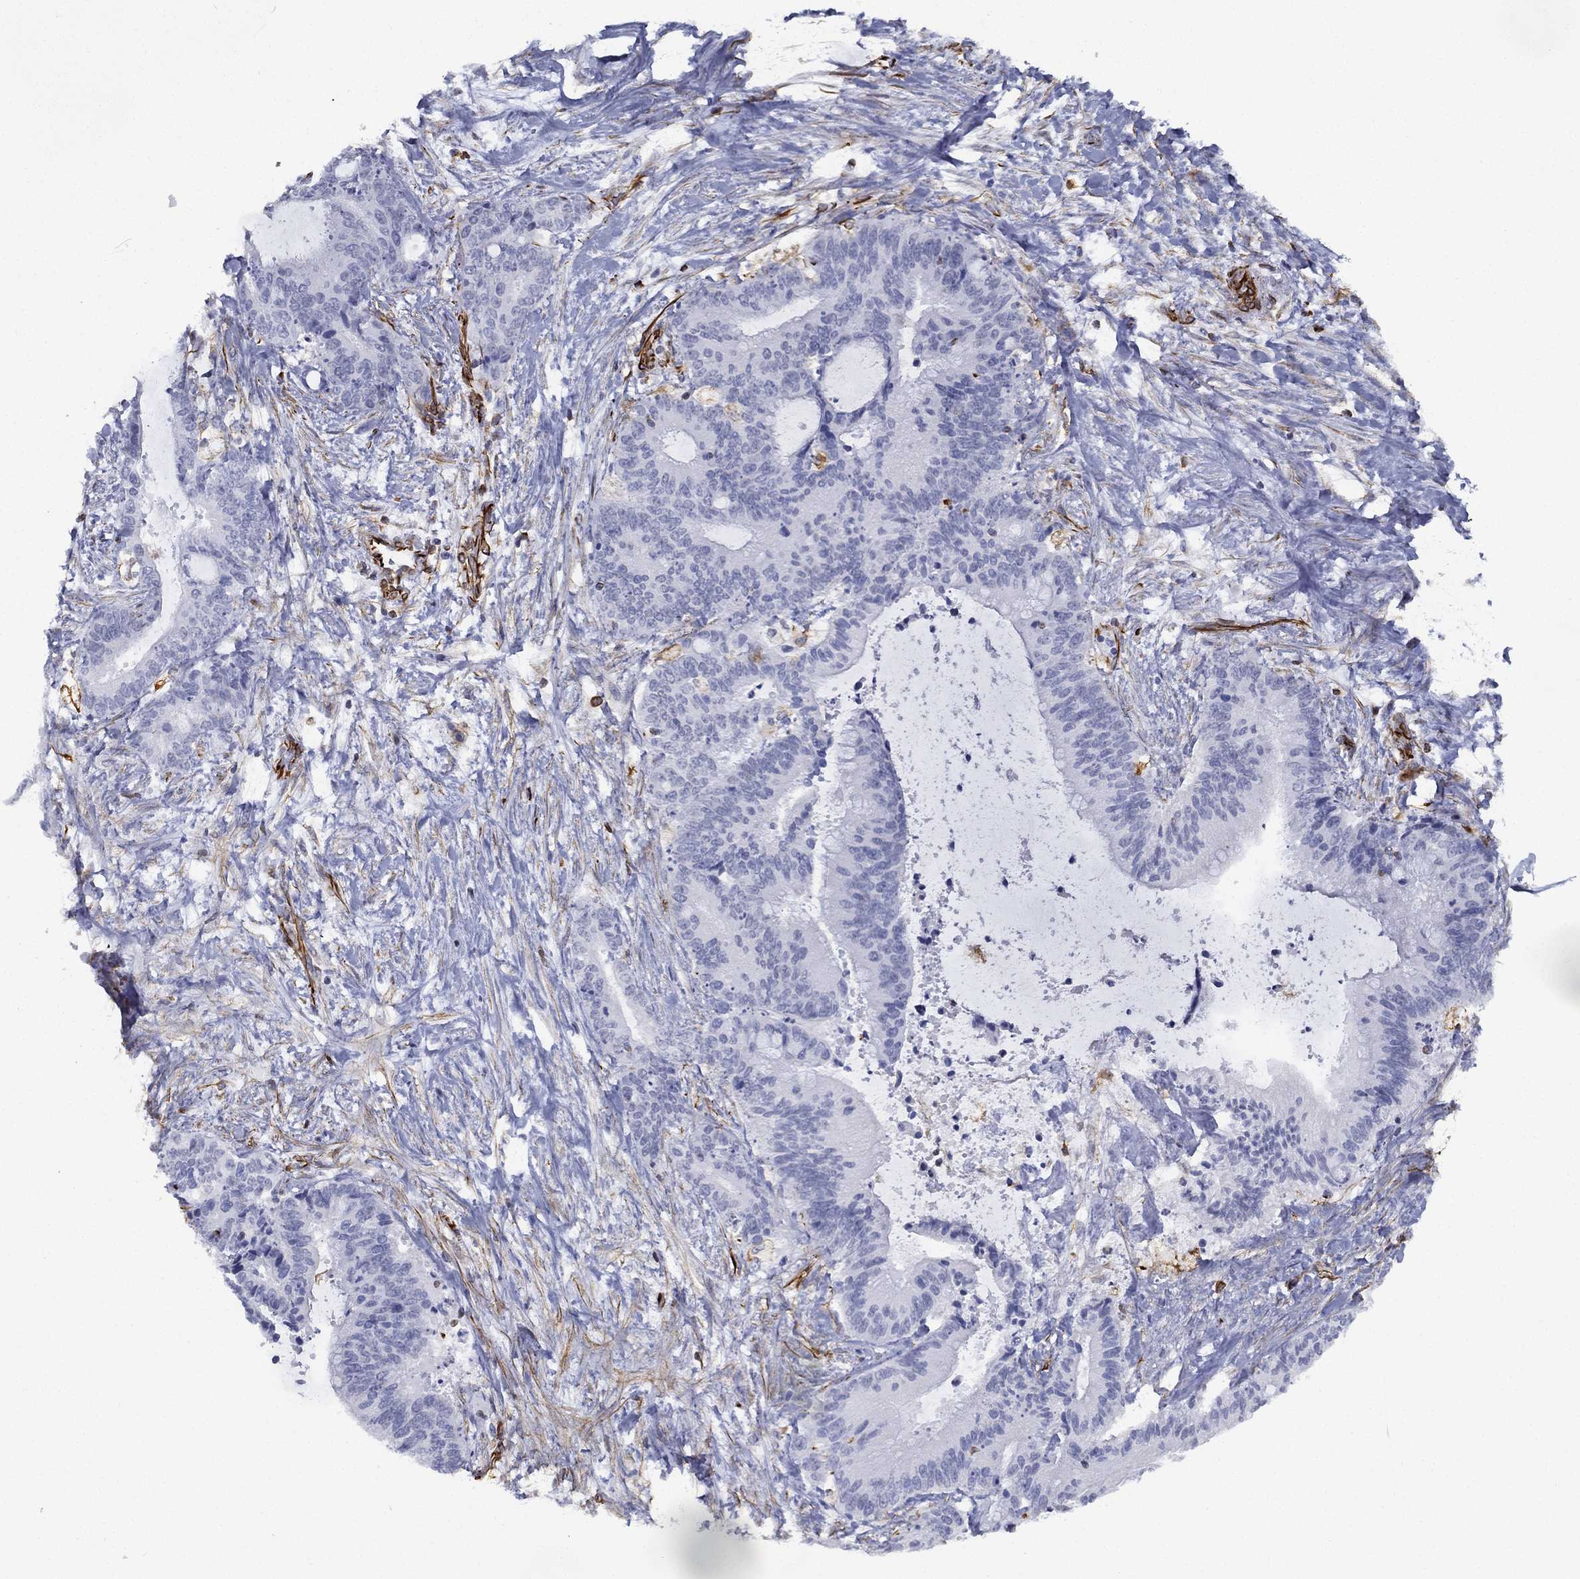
{"staining": {"intensity": "negative", "quantity": "none", "location": "none"}, "tissue": "liver cancer", "cell_type": "Tumor cells", "image_type": "cancer", "snomed": [{"axis": "morphology", "description": "Cholangiocarcinoma"}, {"axis": "topography", "description": "Liver"}], "caption": "The IHC image has no significant staining in tumor cells of liver cancer (cholangiocarcinoma) tissue.", "gene": "MAS1", "patient": {"sex": "female", "age": 73}}